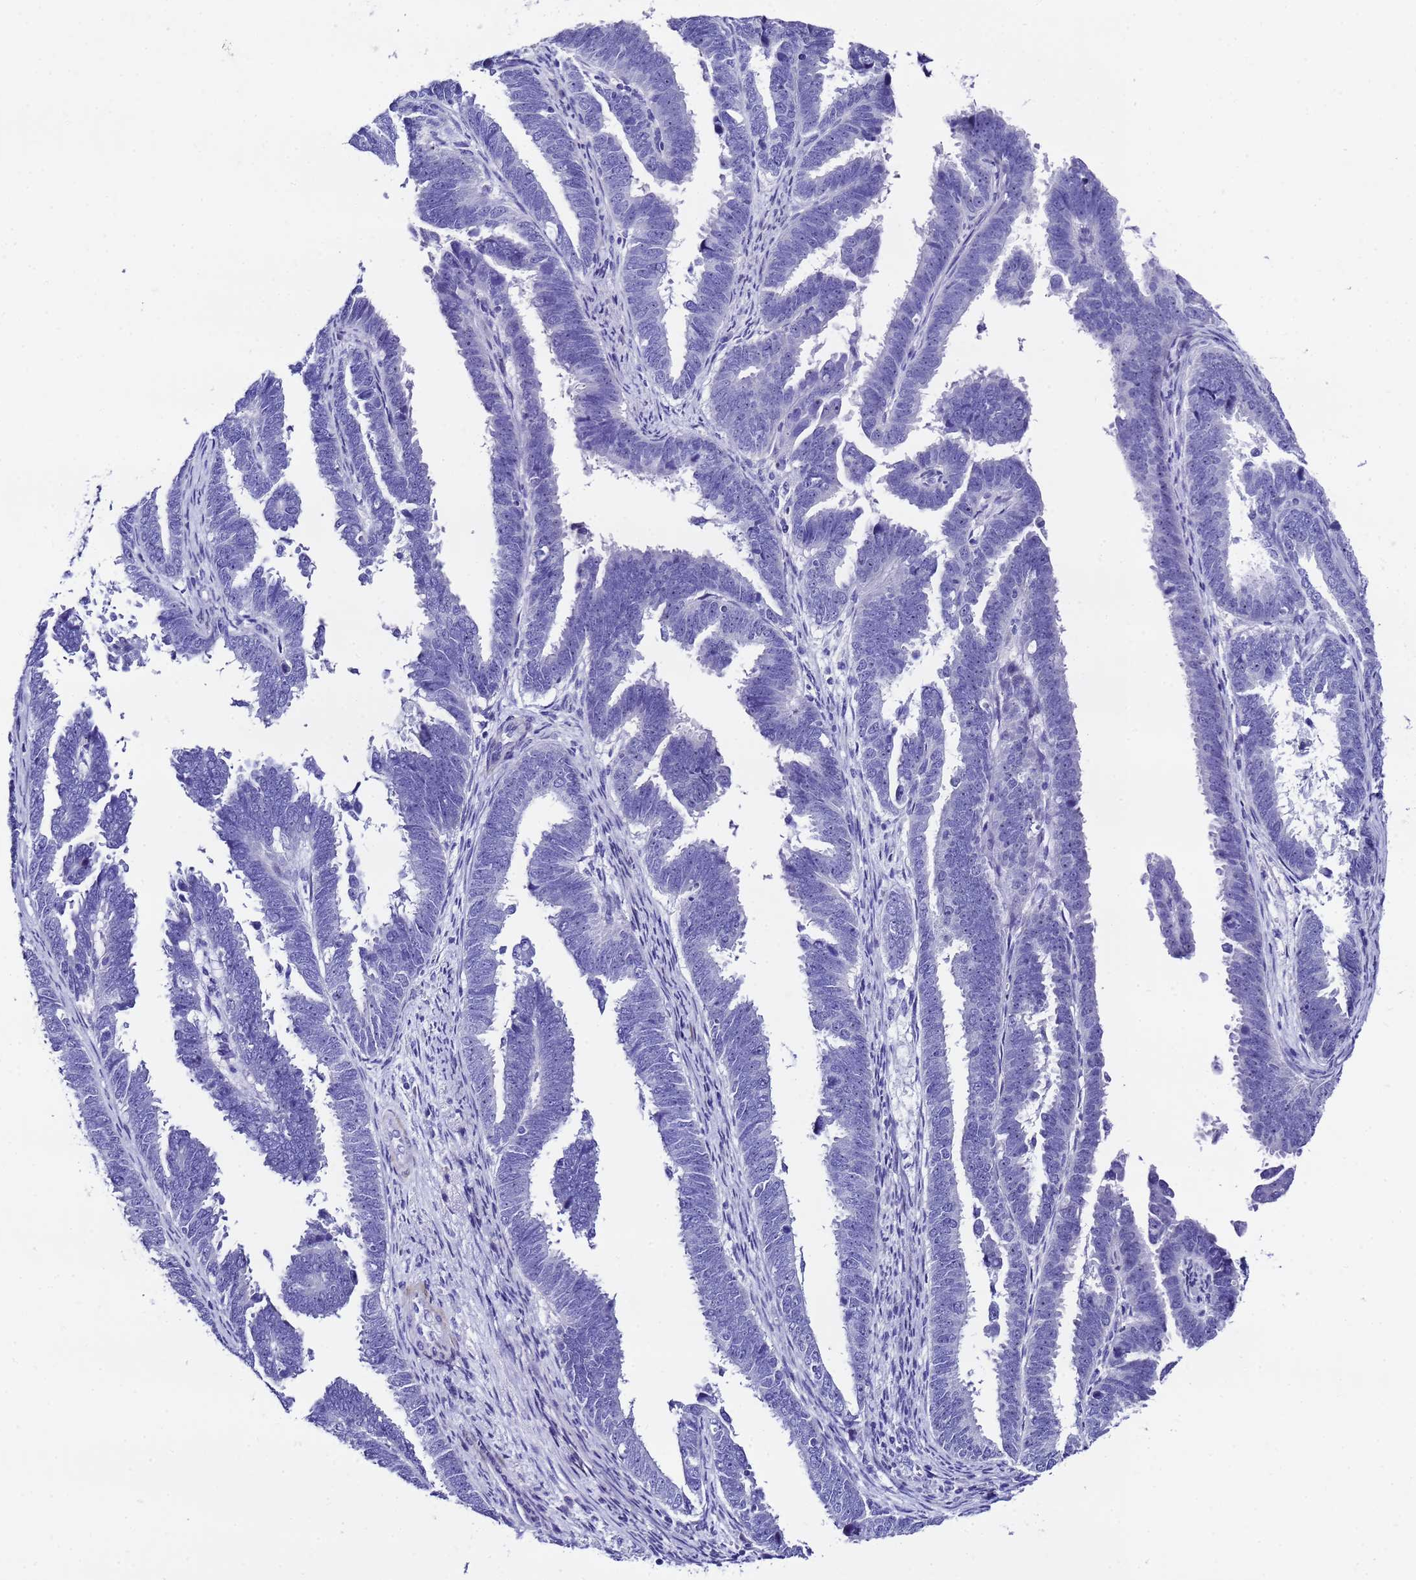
{"staining": {"intensity": "negative", "quantity": "none", "location": "none"}, "tissue": "endometrial cancer", "cell_type": "Tumor cells", "image_type": "cancer", "snomed": [{"axis": "morphology", "description": "Adenocarcinoma, NOS"}, {"axis": "topography", "description": "Endometrium"}], "caption": "The photomicrograph displays no staining of tumor cells in endometrial adenocarcinoma.", "gene": "UGT2B10", "patient": {"sex": "female", "age": 75}}